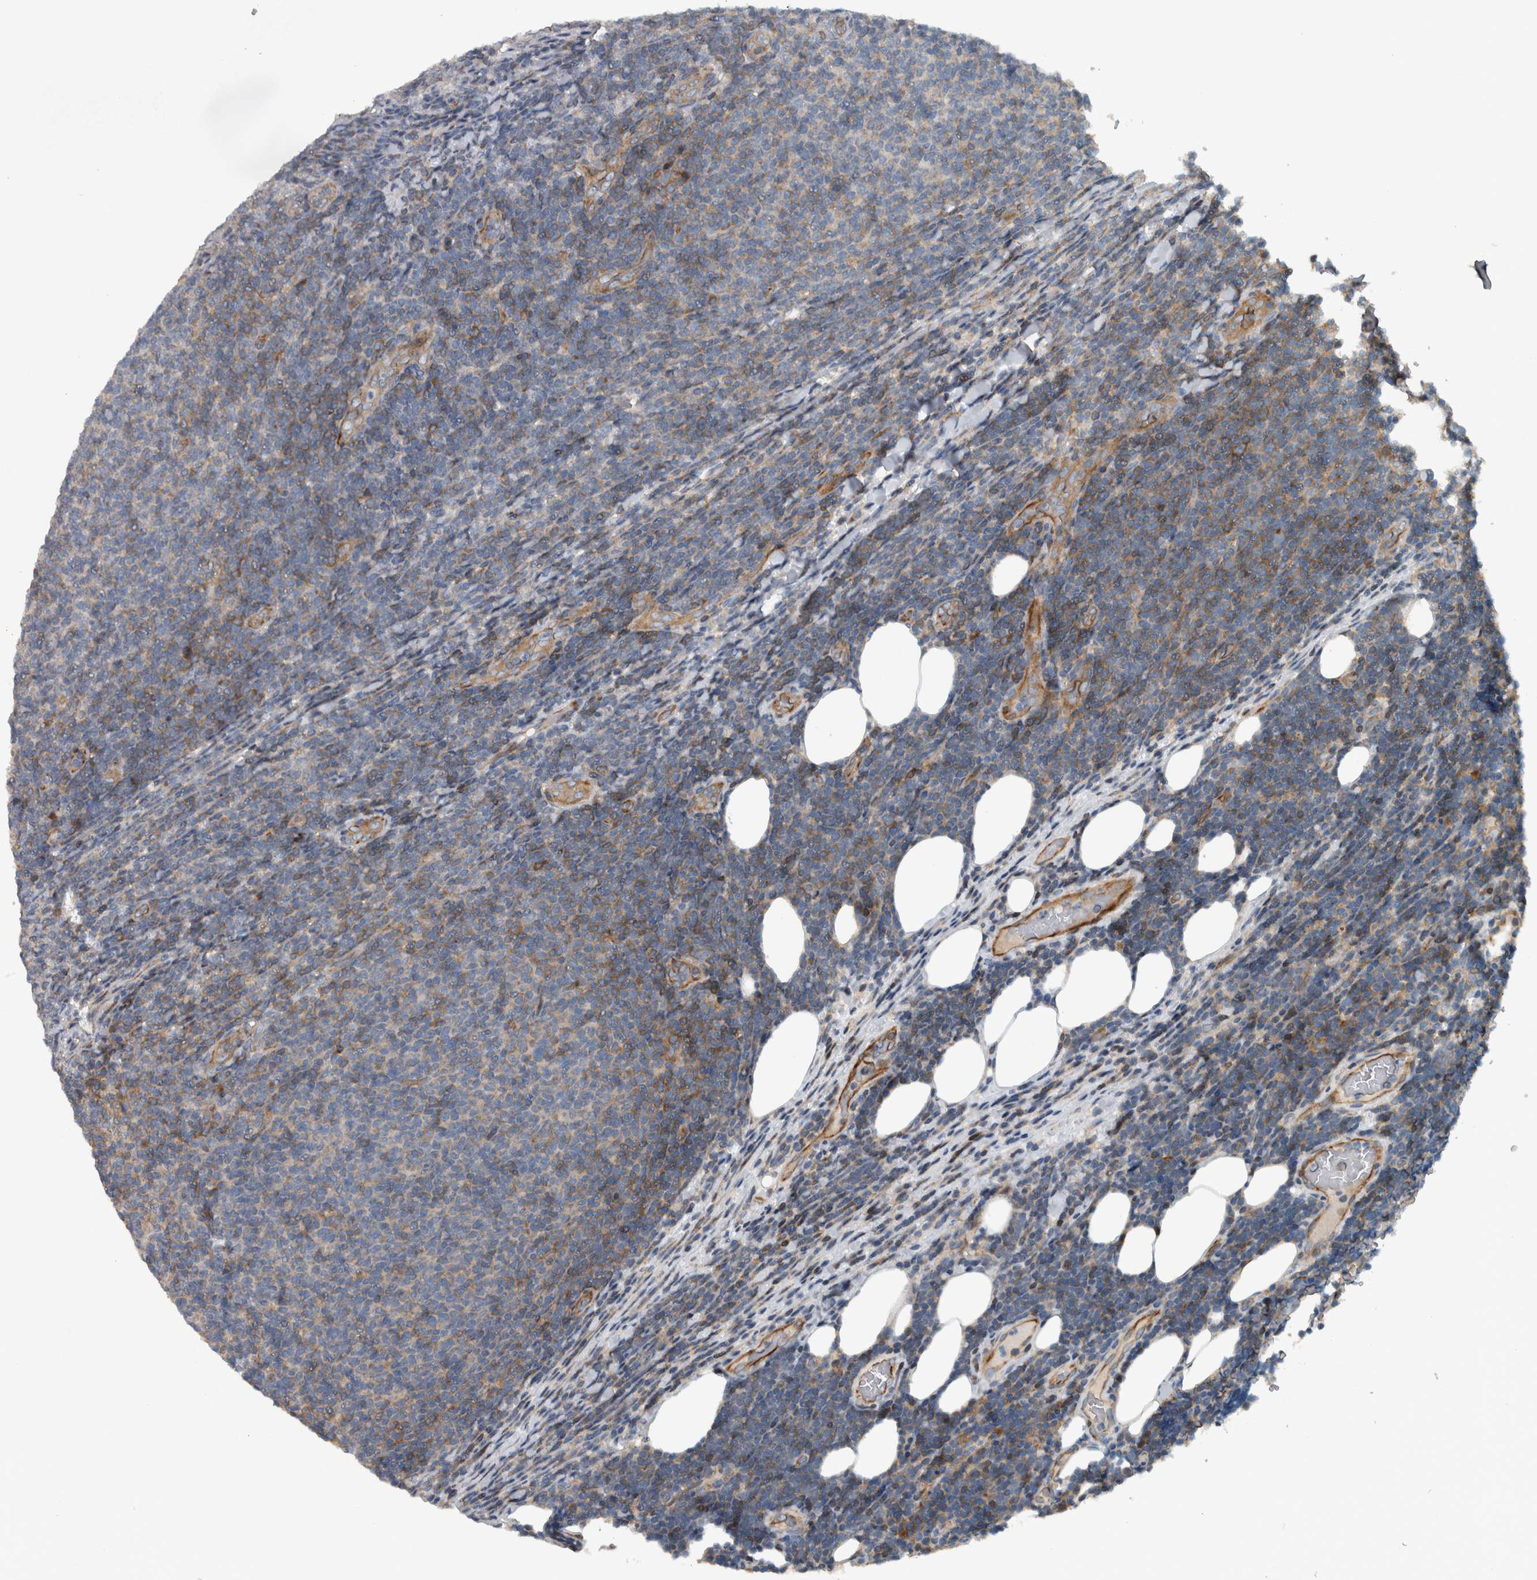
{"staining": {"intensity": "weak", "quantity": "25%-75%", "location": "cytoplasmic/membranous"}, "tissue": "lymphoma", "cell_type": "Tumor cells", "image_type": "cancer", "snomed": [{"axis": "morphology", "description": "Malignant lymphoma, non-Hodgkin's type, Low grade"}, {"axis": "topography", "description": "Lymph node"}], "caption": "Lymphoma stained for a protein (brown) displays weak cytoplasmic/membranous positive positivity in about 25%-75% of tumor cells.", "gene": "BAIAP2L1", "patient": {"sex": "male", "age": 66}}